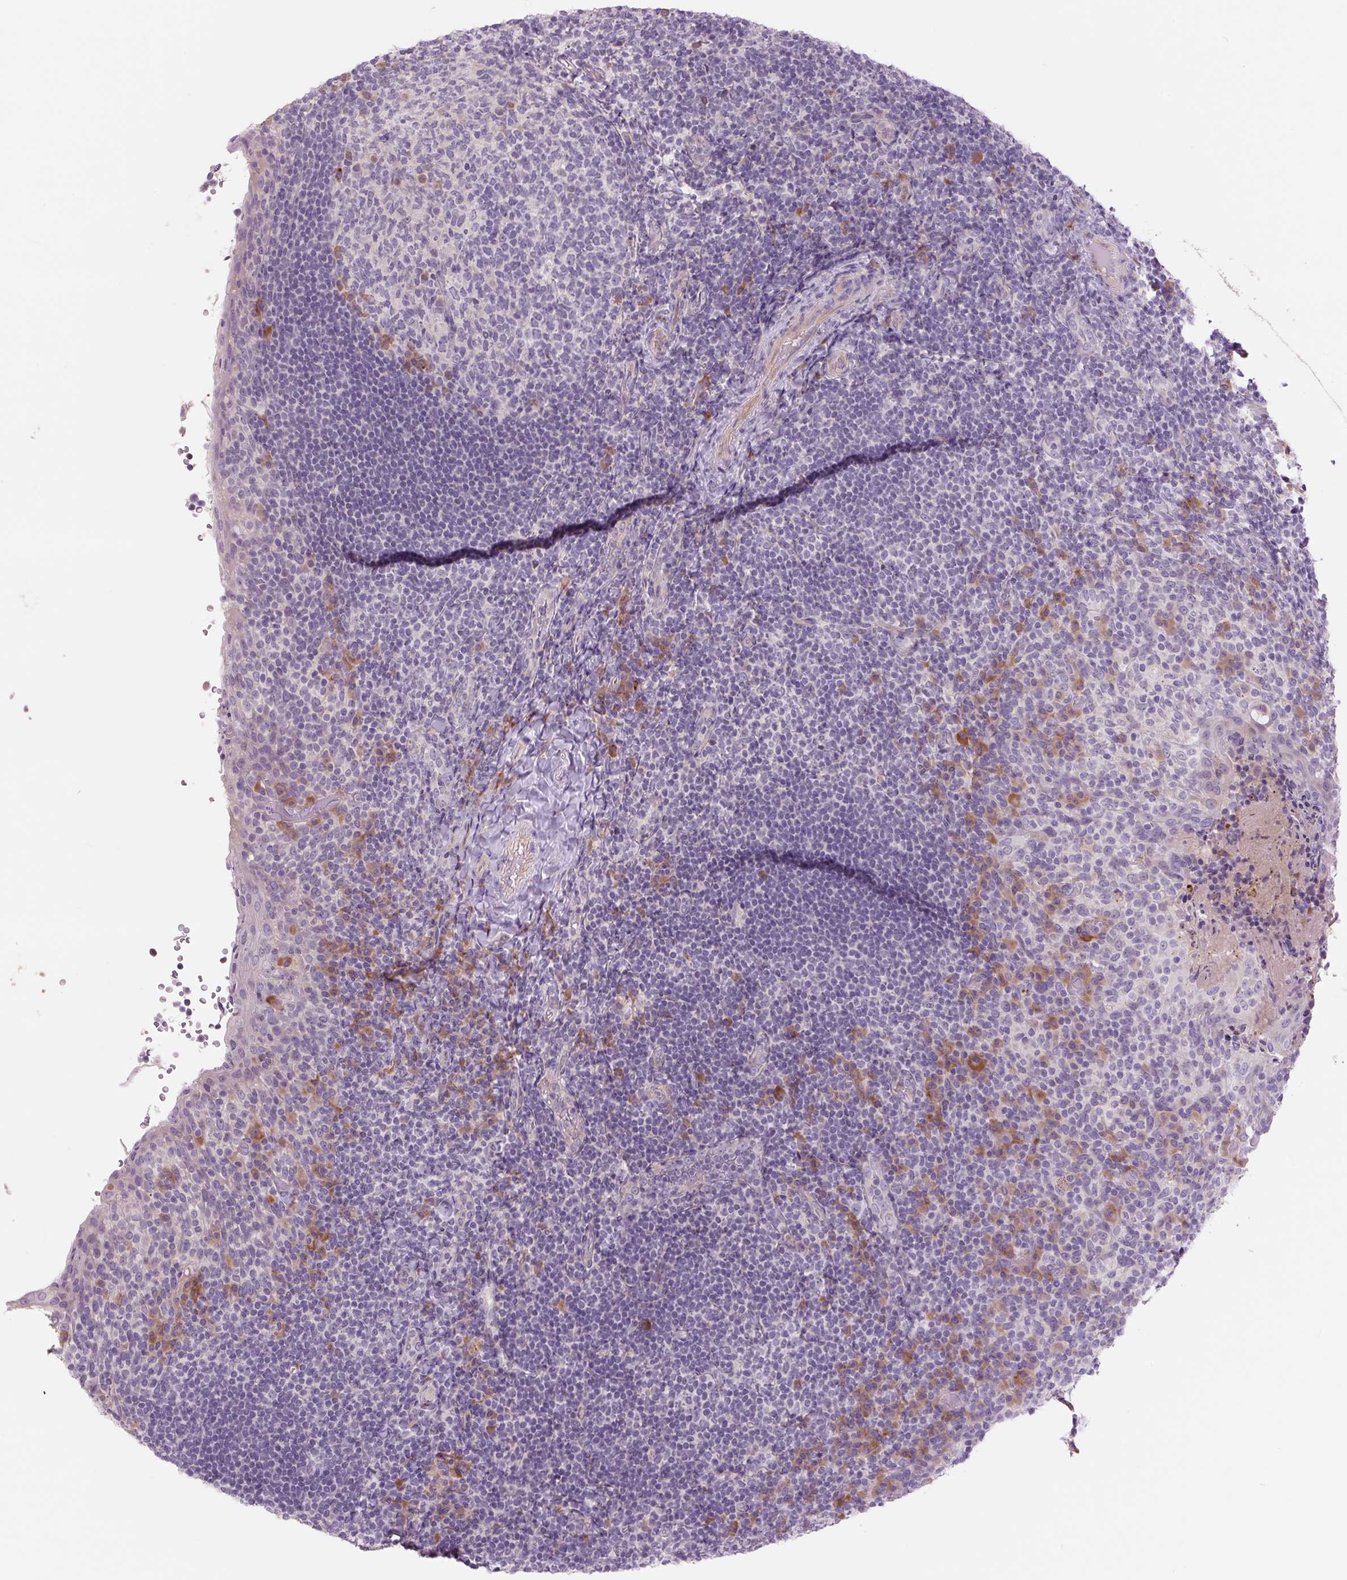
{"staining": {"intensity": "moderate", "quantity": "<25%", "location": "cytoplasmic/membranous"}, "tissue": "tonsil", "cell_type": "Germinal center cells", "image_type": "normal", "snomed": [{"axis": "morphology", "description": "Normal tissue, NOS"}, {"axis": "topography", "description": "Tonsil"}], "caption": "Immunohistochemistry (IHC) of unremarkable human tonsil reveals low levels of moderate cytoplasmic/membranous expression in about <25% of germinal center cells.", "gene": "TMEM100", "patient": {"sex": "female", "age": 10}}